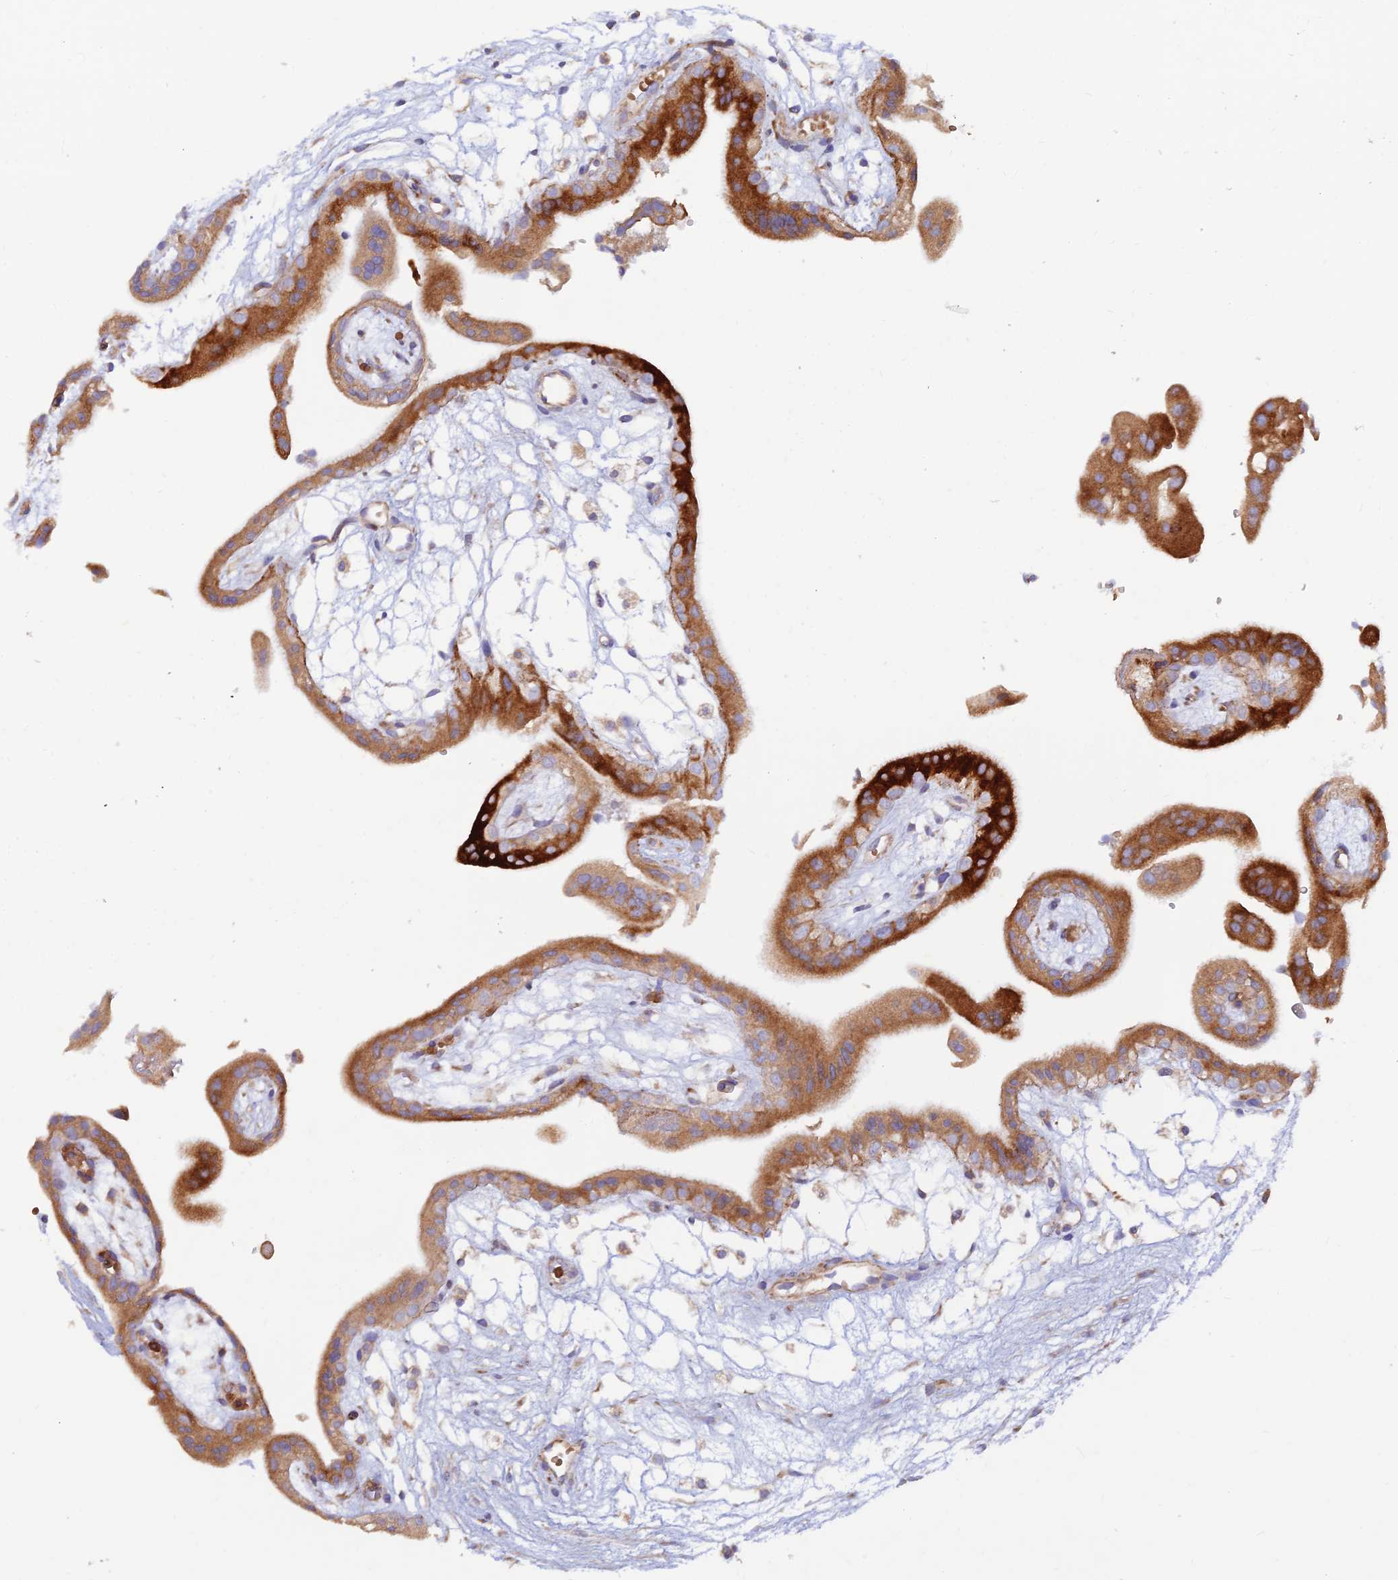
{"staining": {"intensity": "strong", "quantity": ">75%", "location": "cytoplasmic/membranous"}, "tissue": "placenta", "cell_type": "Decidual cells", "image_type": "normal", "snomed": [{"axis": "morphology", "description": "Normal tissue, NOS"}, {"axis": "topography", "description": "Placenta"}], "caption": "A high-resolution histopathology image shows immunohistochemistry staining of normal placenta, which reveals strong cytoplasmic/membranous expression in about >75% of decidual cells.", "gene": "GMCL1", "patient": {"sex": "female", "age": 18}}